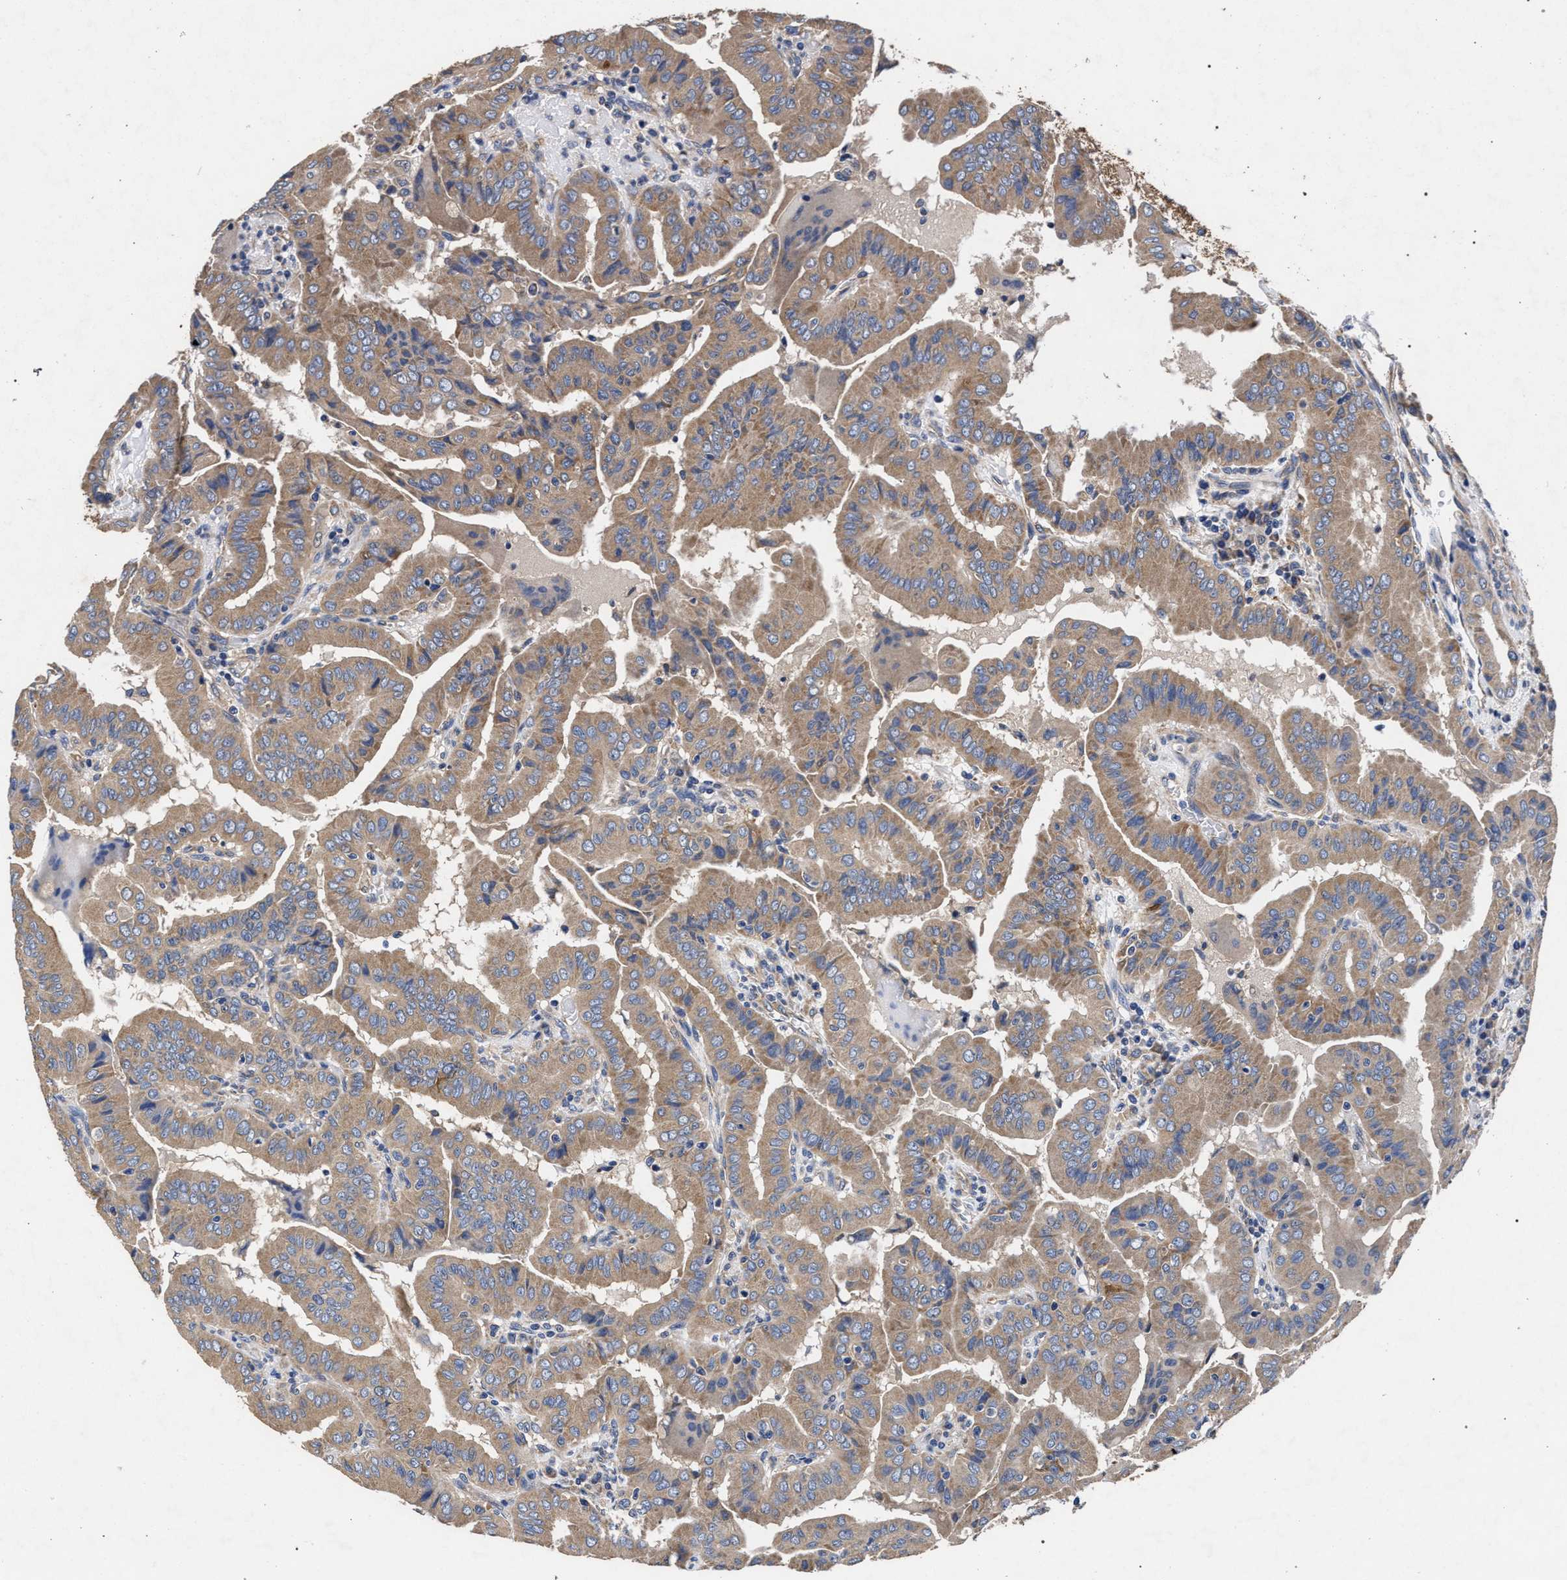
{"staining": {"intensity": "weak", "quantity": ">75%", "location": "cytoplasmic/membranous"}, "tissue": "thyroid cancer", "cell_type": "Tumor cells", "image_type": "cancer", "snomed": [{"axis": "morphology", "description": "Papillary adenocarcinoma, NOS"}, {"axis": "topography", "description": "Thyroid gland"}], "caption": "Protein staining shows weak cytoplasmic/membranous staining in approximately >75% of tumor cells in thyroid cancer (papillary adenocarcinoma). Immunohistochemistry (ihc) stains the protein of interest in brown and the nuclei are stained blue.", "gene": "CFAP95", "patient": {"sex": "male", "age": 33}}